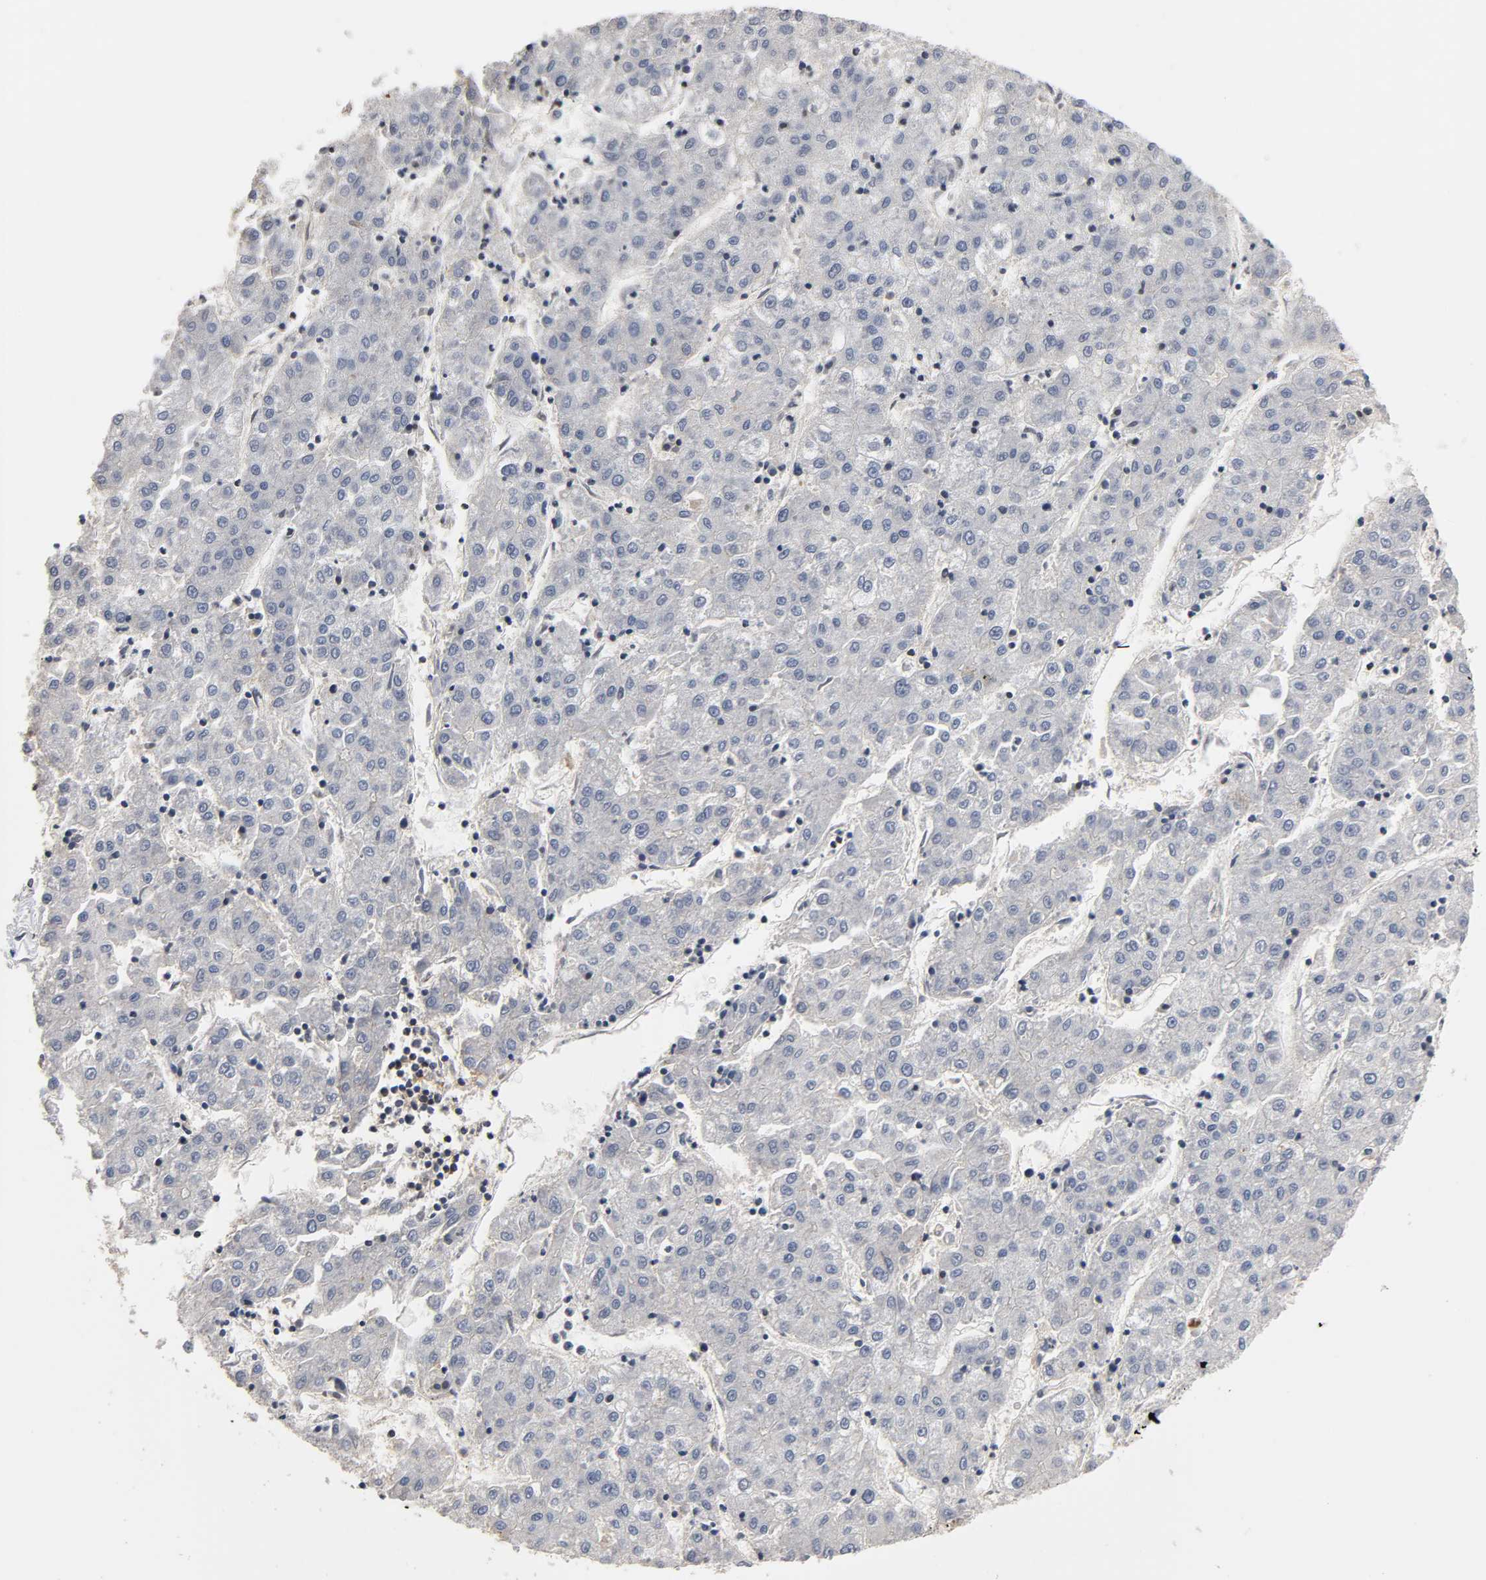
{"staining": {"intensity": "negative", "quantity": "none", "location": "none"}, "tissue": "liver cancer", "cell_type": "Tumor cells", "image_type": "cancer", "snomed": [{"axis": "morphology", "description": "Carcinoma, Hepatocellular, NOS"}, {"axis": "topography", "description": "Liver"}], "caption": "Tumor cells show no significant protein positivity in liver hepatocellular carcinoma. (DAB (3,3'-diaminobenzidine) immunohistochemistry, high magnification).", "gene": "CCDC175", "patient": {"sex": "male", "age": 72}}